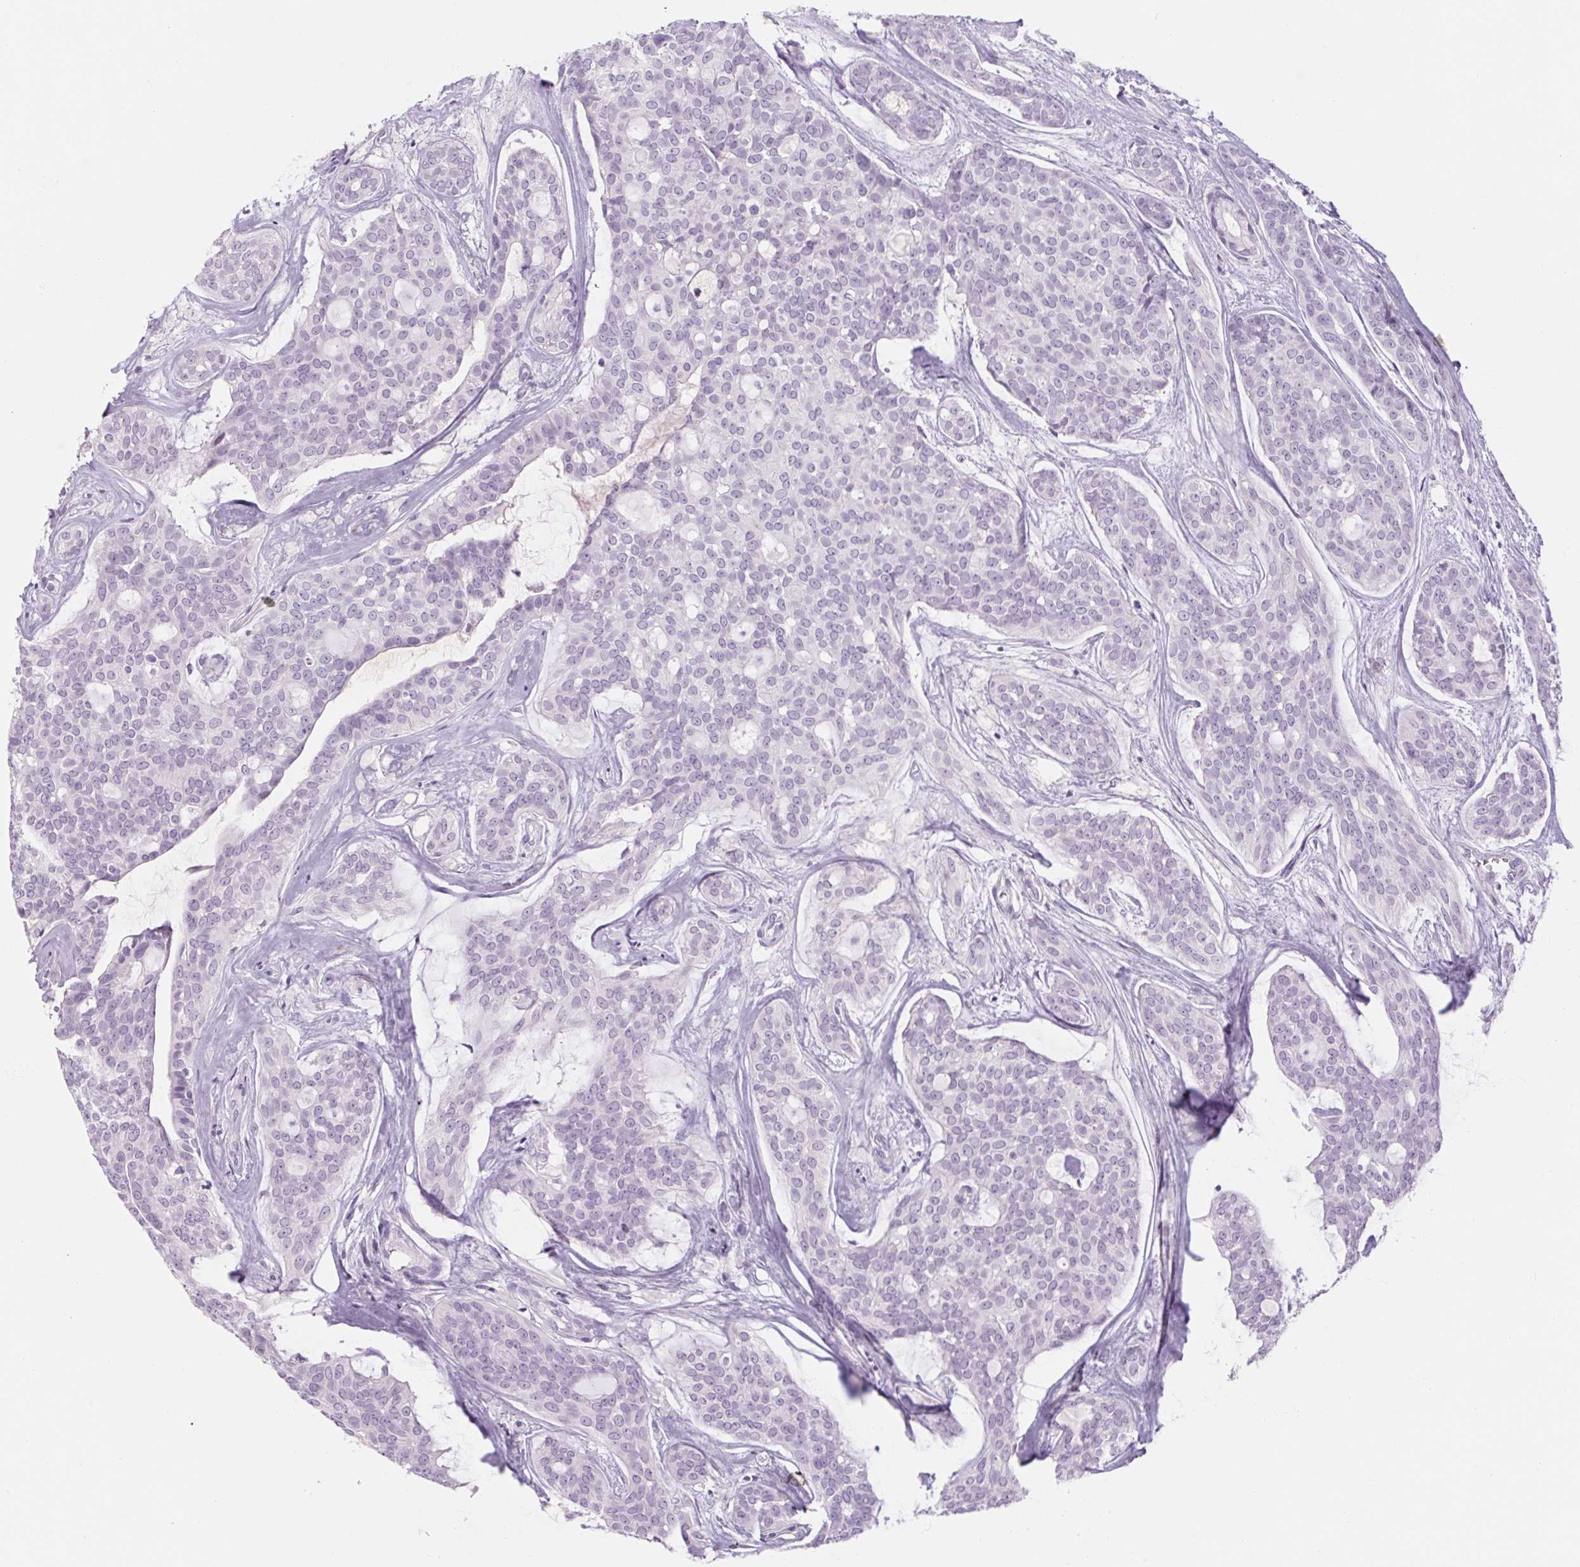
{"staining": {"intensity": "negative", "quantity": "none", "location": "none"}, "tissue": "head and neck cancer", "cell_type": "Tumor cells", "image_type": "cancer", "snomed": [{"axis": "morphology", "description": "Adenocarcinoma, NOS"}, {"axis": "topography", "description": "Head-Neck"}], "caption": "Immunohistochemical staining of human head and neck adenocarcinoma displays no significant positivity in tumor cells.", "gene": "RPTN", "patient": {"sex": "male", "age": 66}}